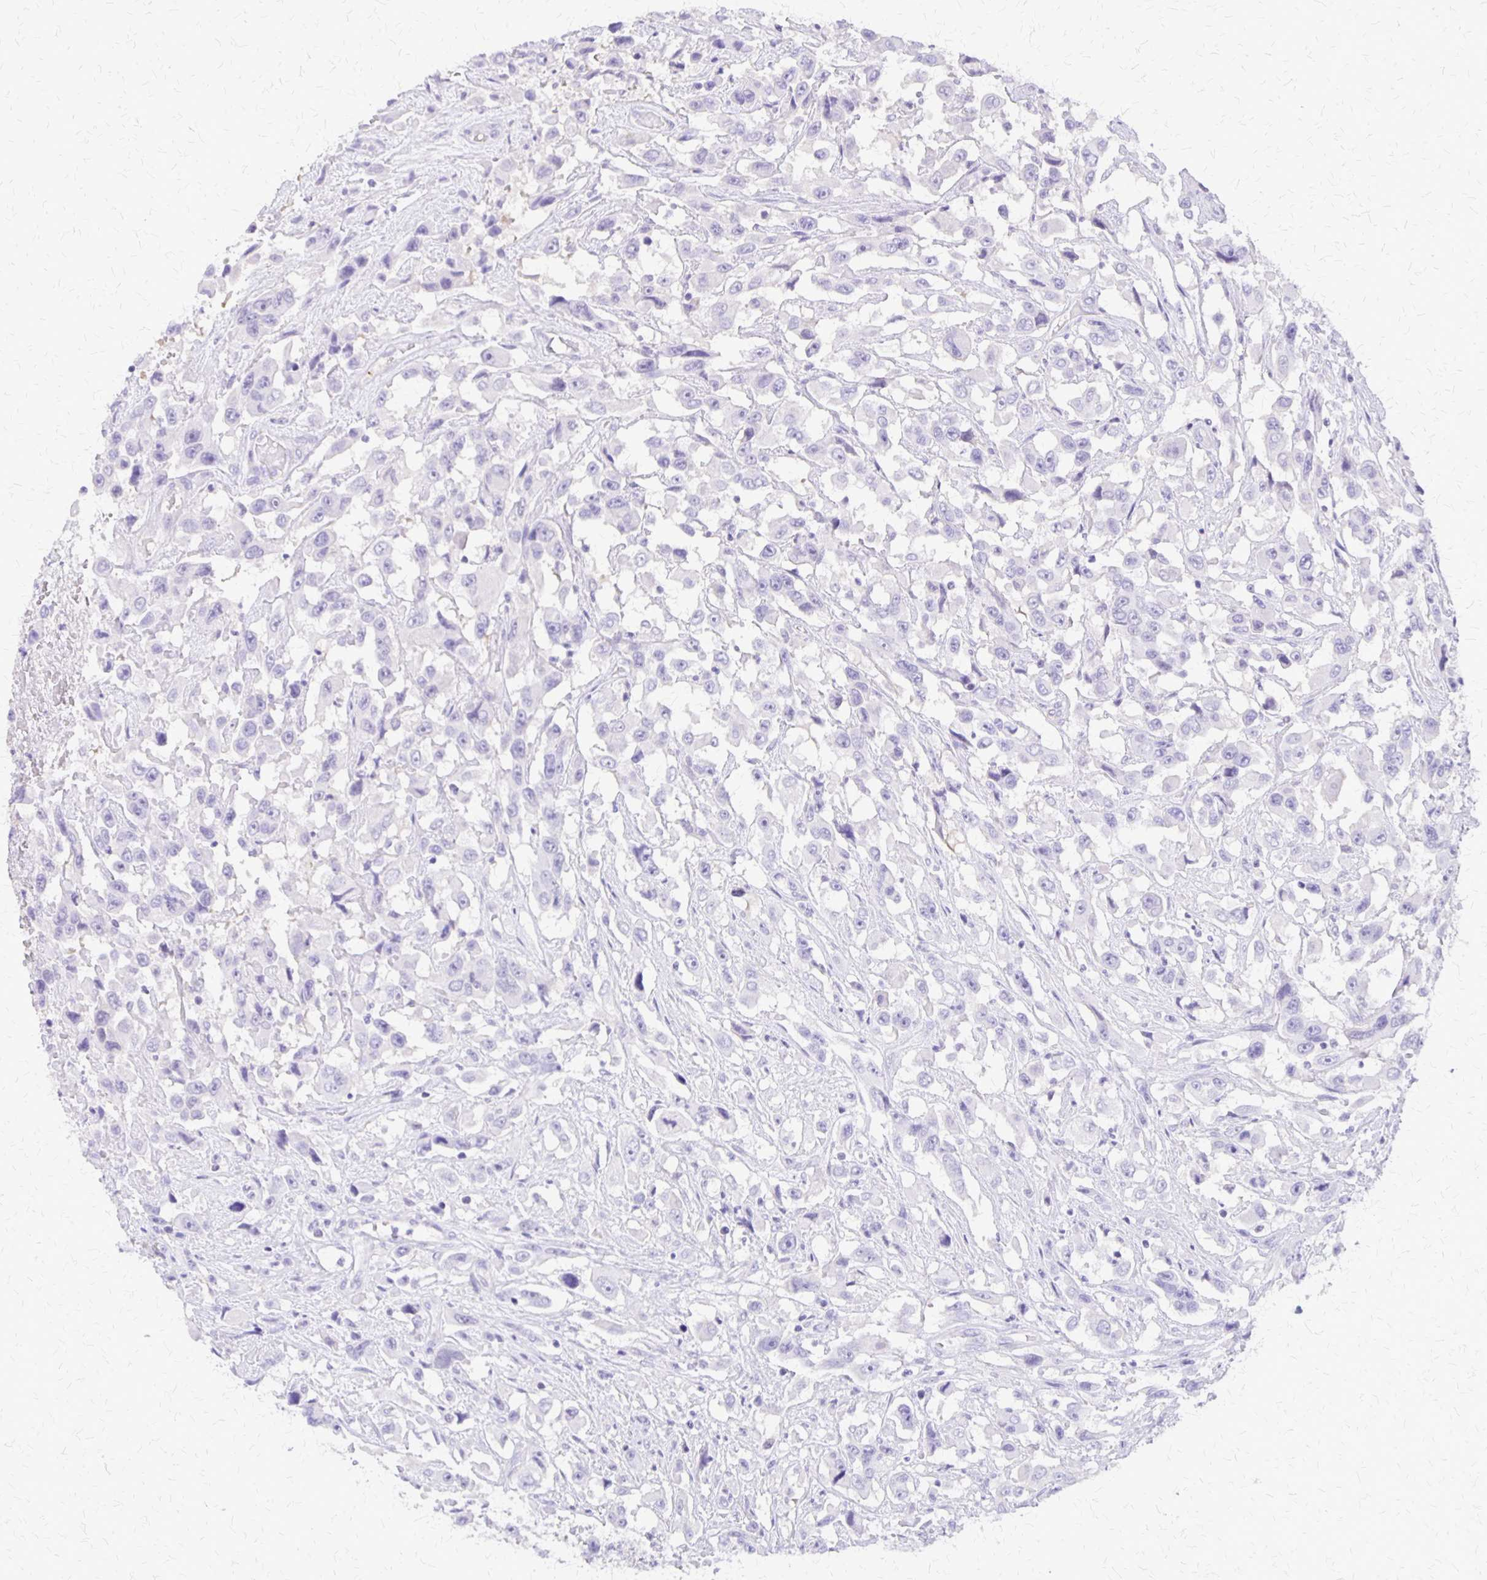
{"staining": {"intensity": "negative", "quantity": "none", "location": "none"}, "tissue": "urothelial cancer", "cell_type": "Tumor cells", "image_type": "cancer", "snomed": [{"axis": "morphology", "description": "Urothelial carcinoma, High grade"}, {"axis": "topography", "description": "Urinary bladder"}], "caption": "An image of human urothelial cancer is negative for staining in tumor cells.", "gene": "SI", "patient": {"sex": "male", "age": 53}}